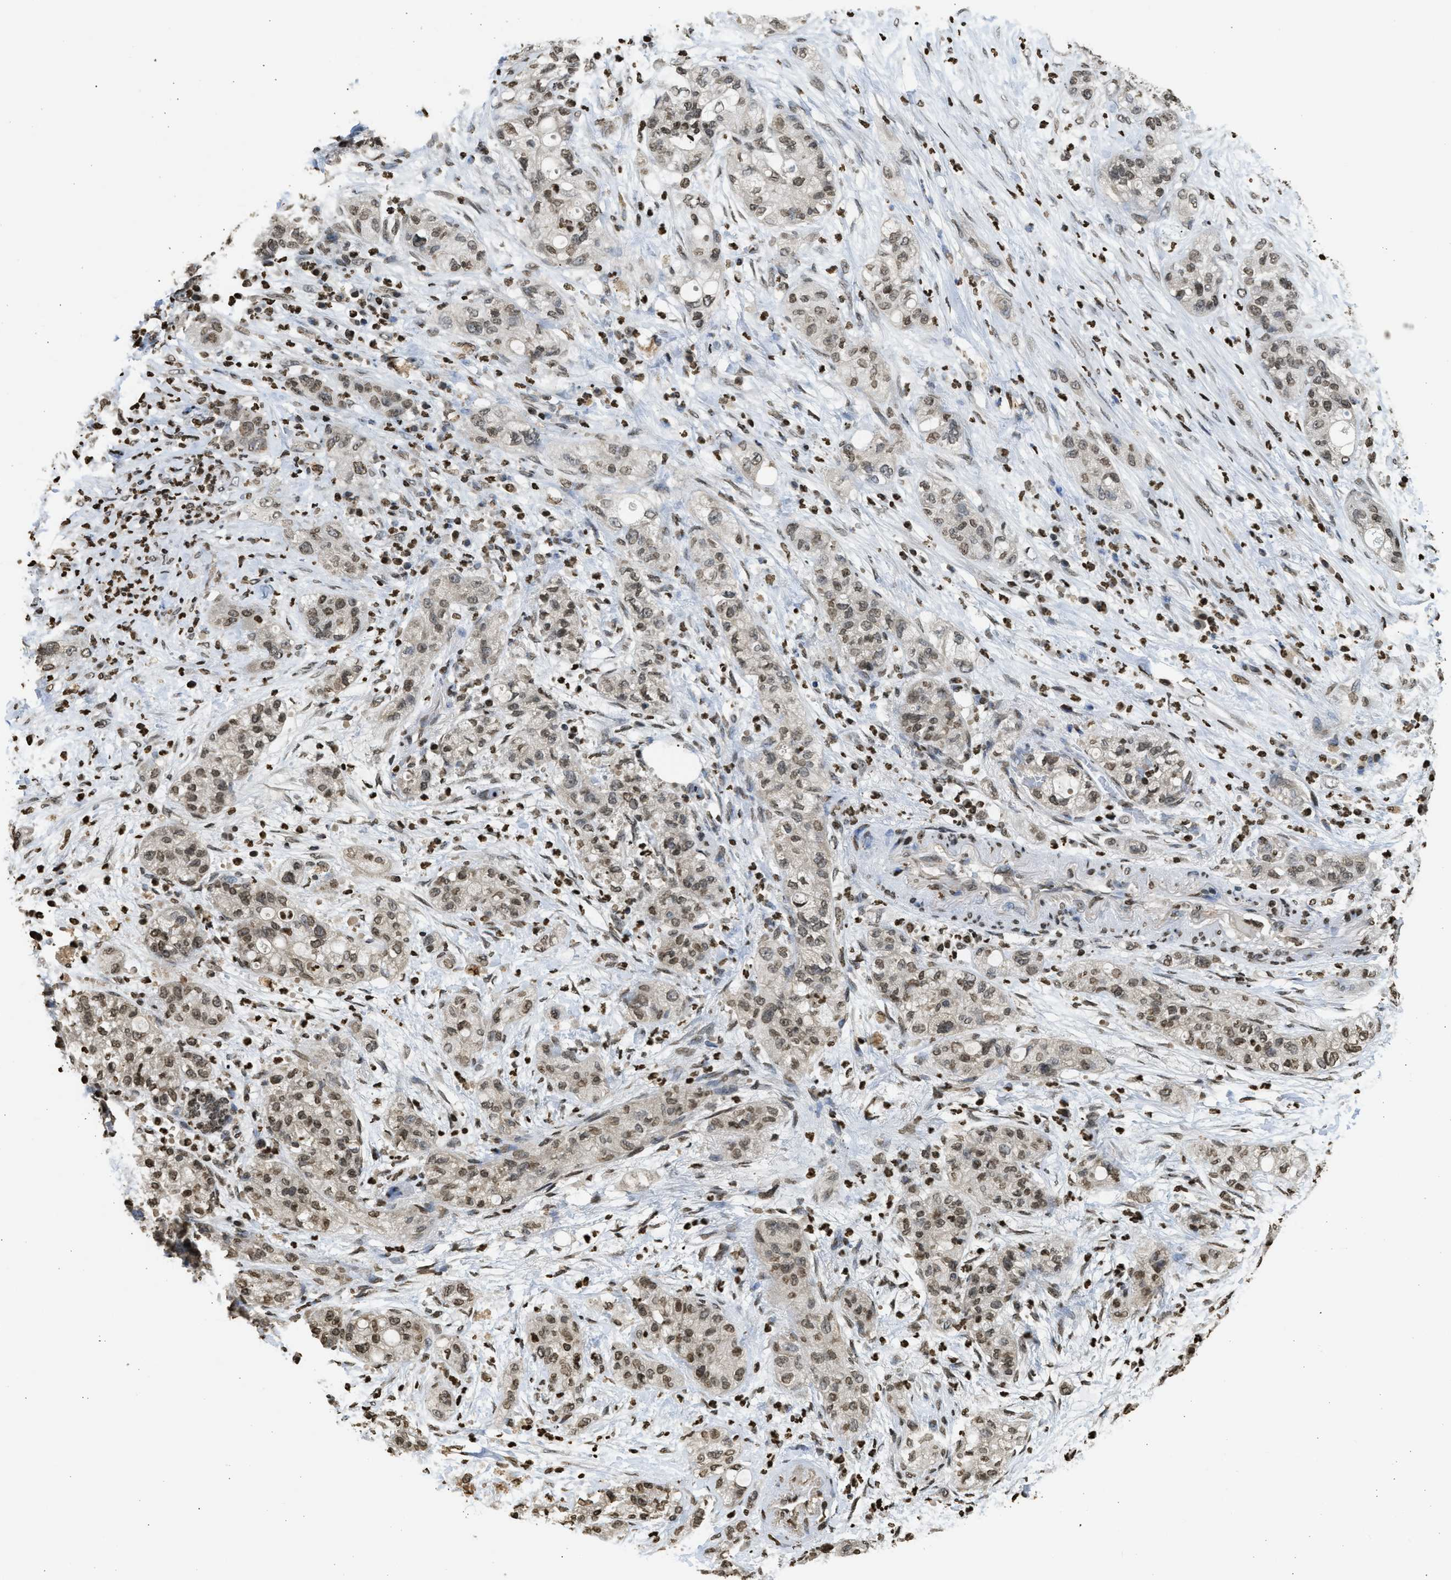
{"staining": {"intensity": "weak", "quantity": ">75%", "location": "nuclear"}, "tissue": "pancreatic cancer", "cell_type": "Tumor cells", "image_type": "cancer", "snomed": [{"axis": "morphology", "description": "Adenocarcinoma, NOS"}, {"axis": "topography", "description": "Pancreas"}], "caption": "A brown stain shows weak nuclear positivity of a protein in adenocarcinoma (pancreatic) tumor cells.", "gene": "RRAGC", "patient": {"sex": "female", "age": 78}}